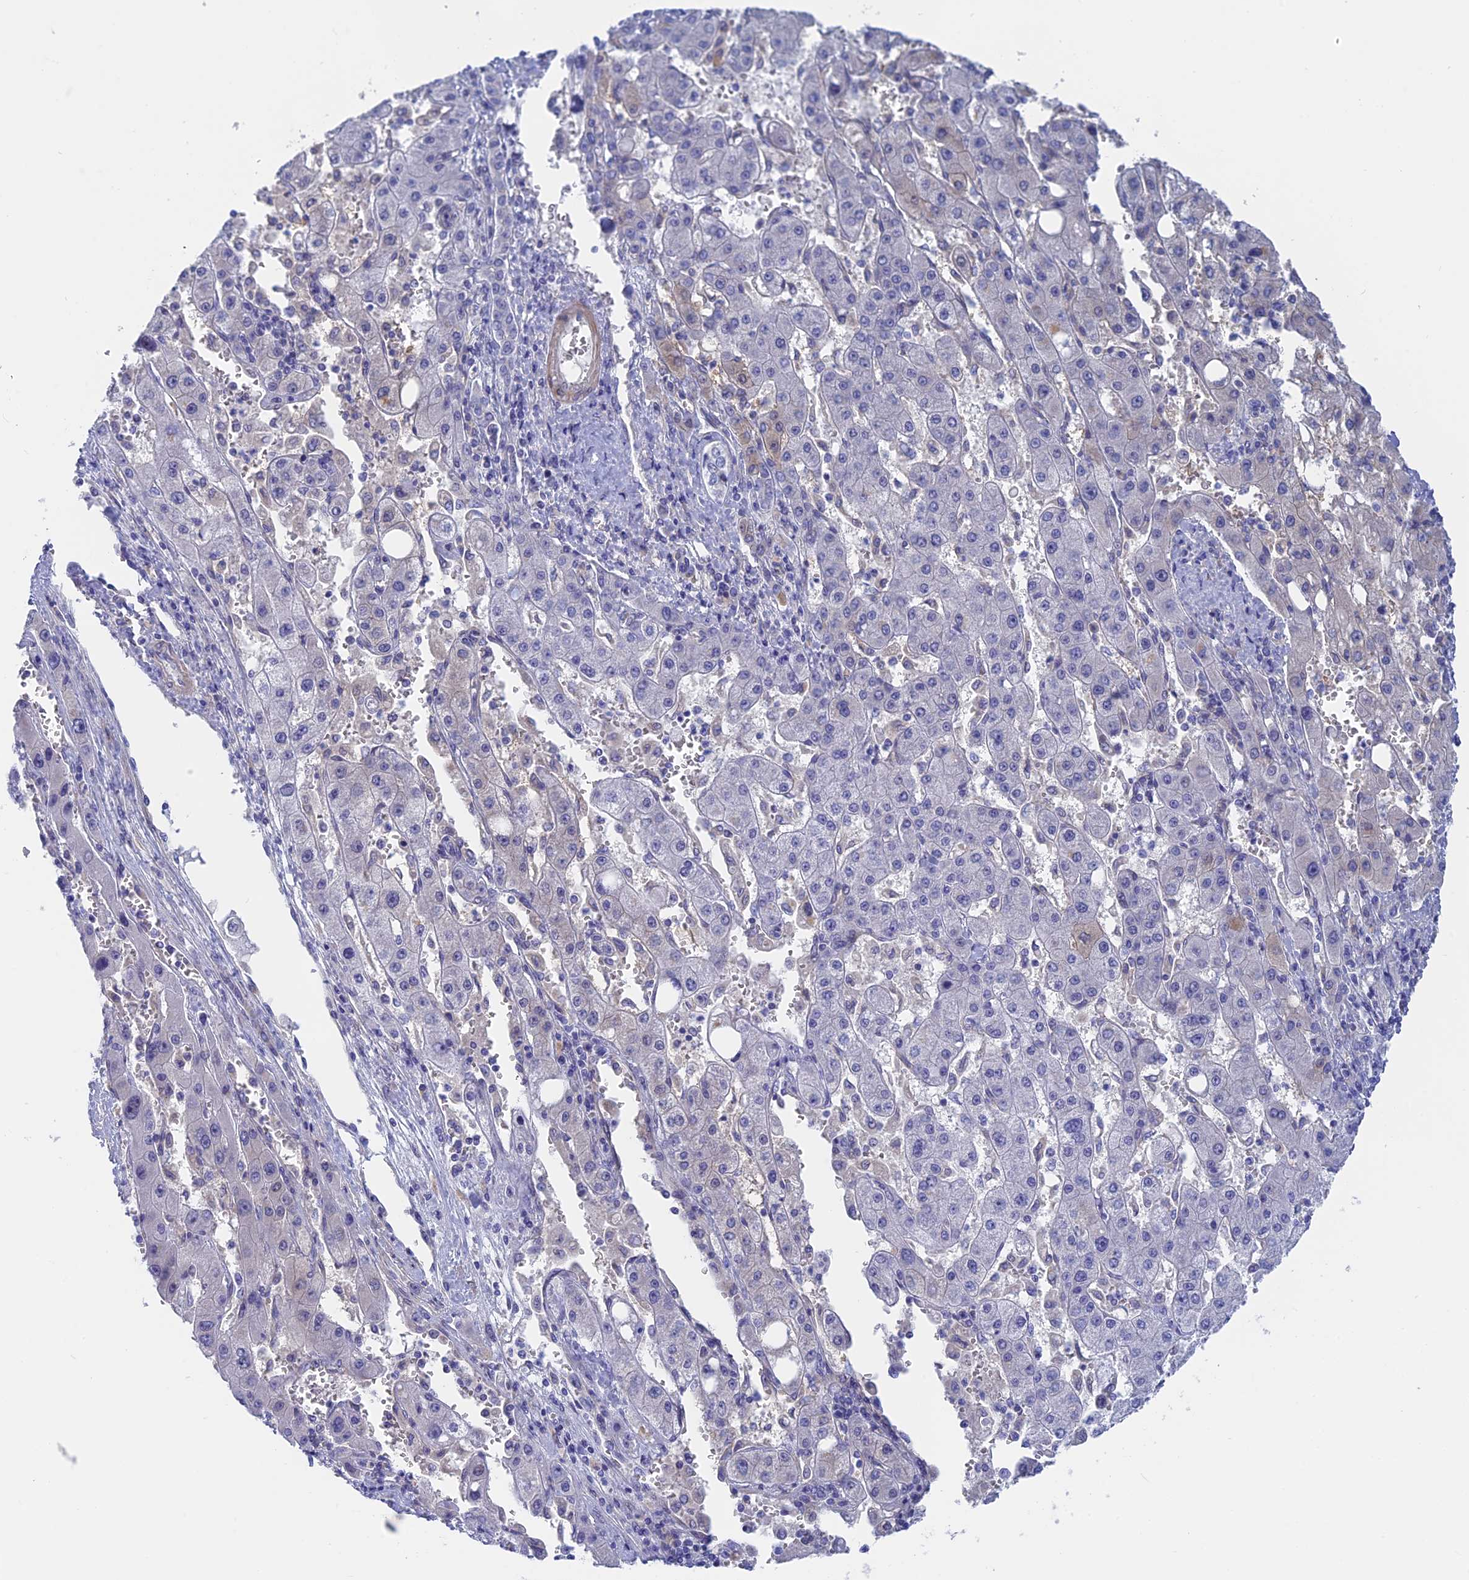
{"staining": {"intensity": "negative", "quantity": "none", "location": "none"}, "tissue": "liver cancer", "cell_type": "Tumor cells", "image_type": "cancer", "snomed": [{"axis": "morphology", "description": "Carcinoma, Hepatocellular, NOS"}, {"axis": "topography", "description": "Liver"}], "caption": "IHC micrograph of liver cancer (hepatocellular carcinoma) stained for a protein (brown), which reveals no expression in tumor cells.", "gene": "GLB1L", "patient": {"sex": "female", "age": 73}}